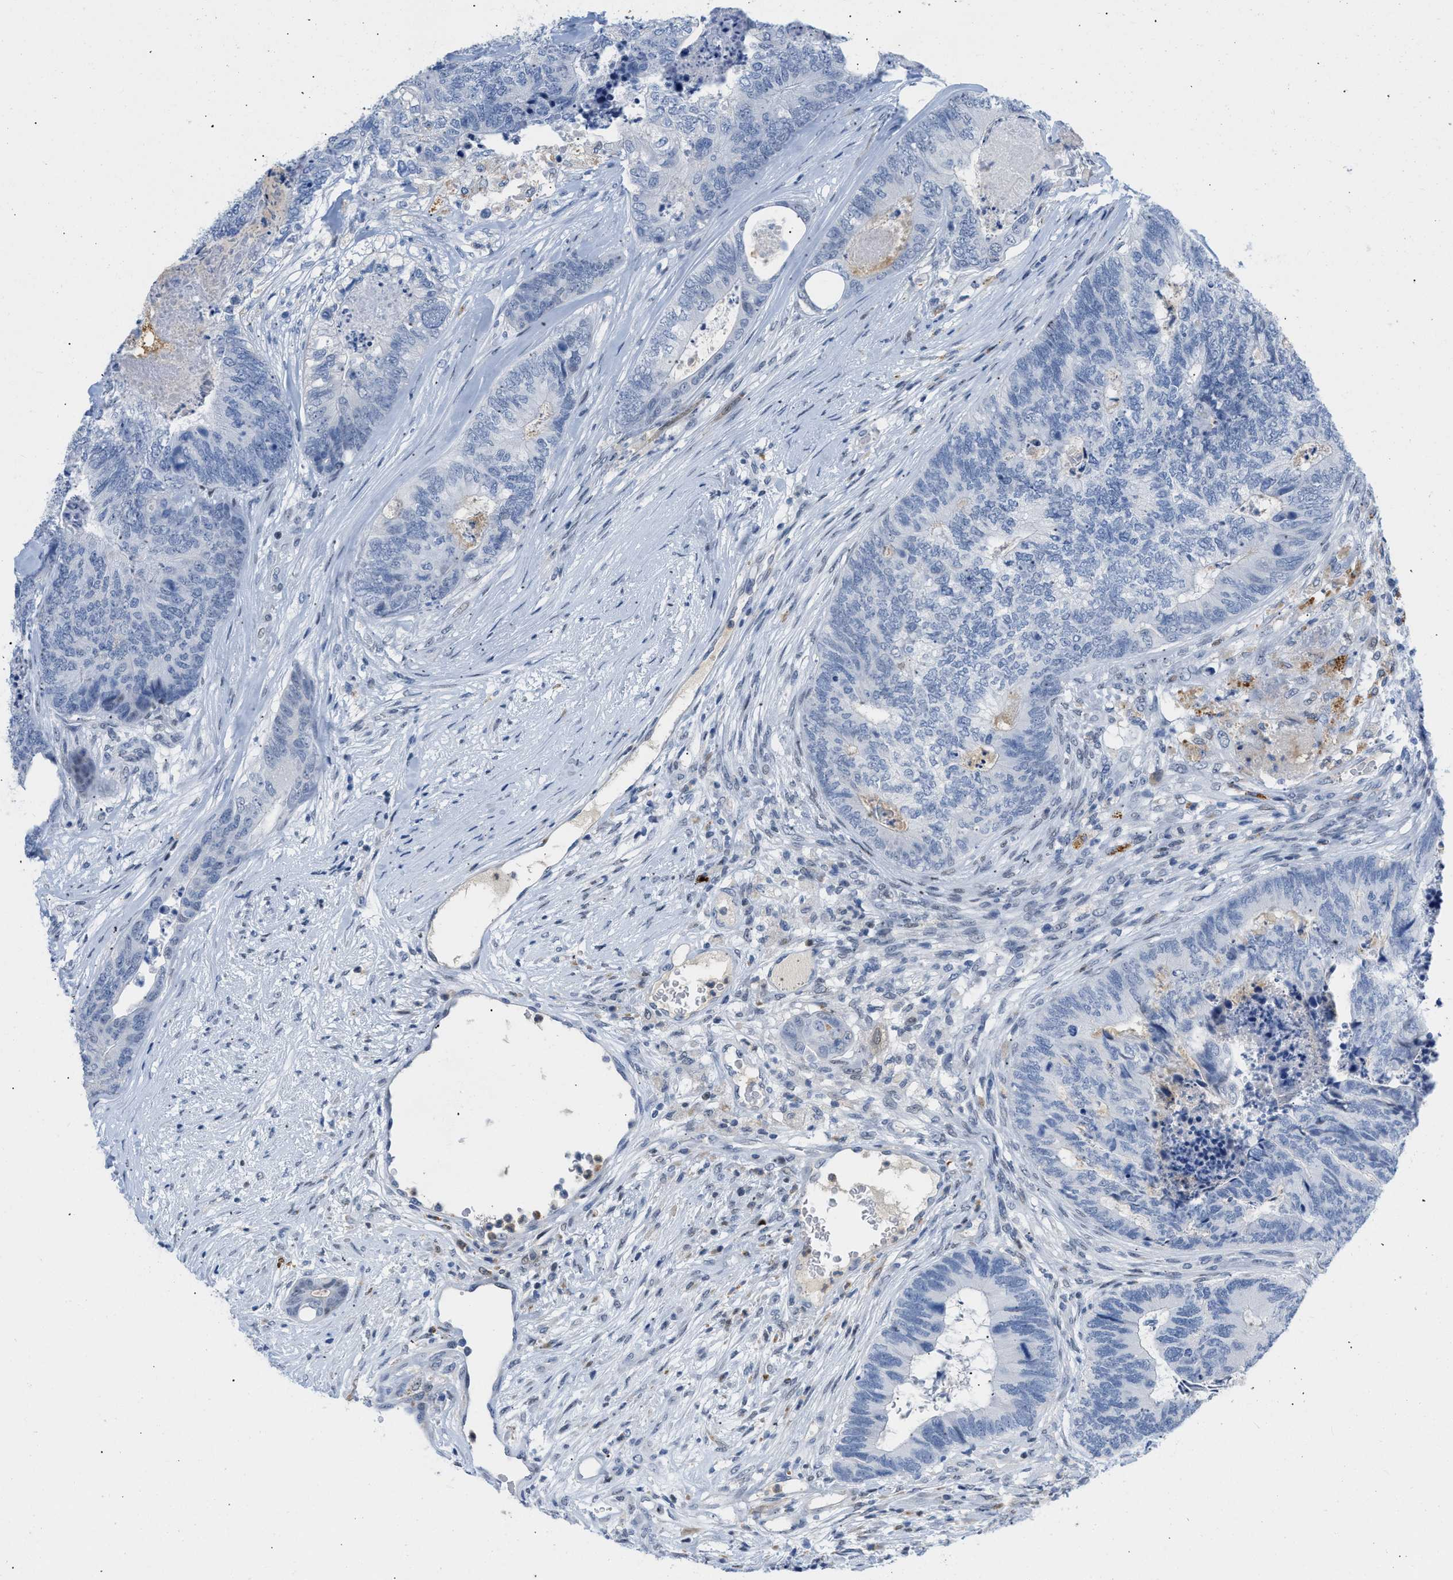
{"staining": {"intensity": "negative", "quantity": "none", "location": "none"}, "tissue": "colorectal cancer", "cell_type": "Tumor cells", "image_type": "cancer", "snomed": [{"axis": "morphology", "description": "Adenocarcinoma, NOS"}, {"axis": "topography", "description": "Colon"}], "caption": "Tumor cells show no significant protein expression in colorectal cancer (adenocarcinoma).", "gene": "BOLL", "patient": {"sex": "female", "age": 67}}